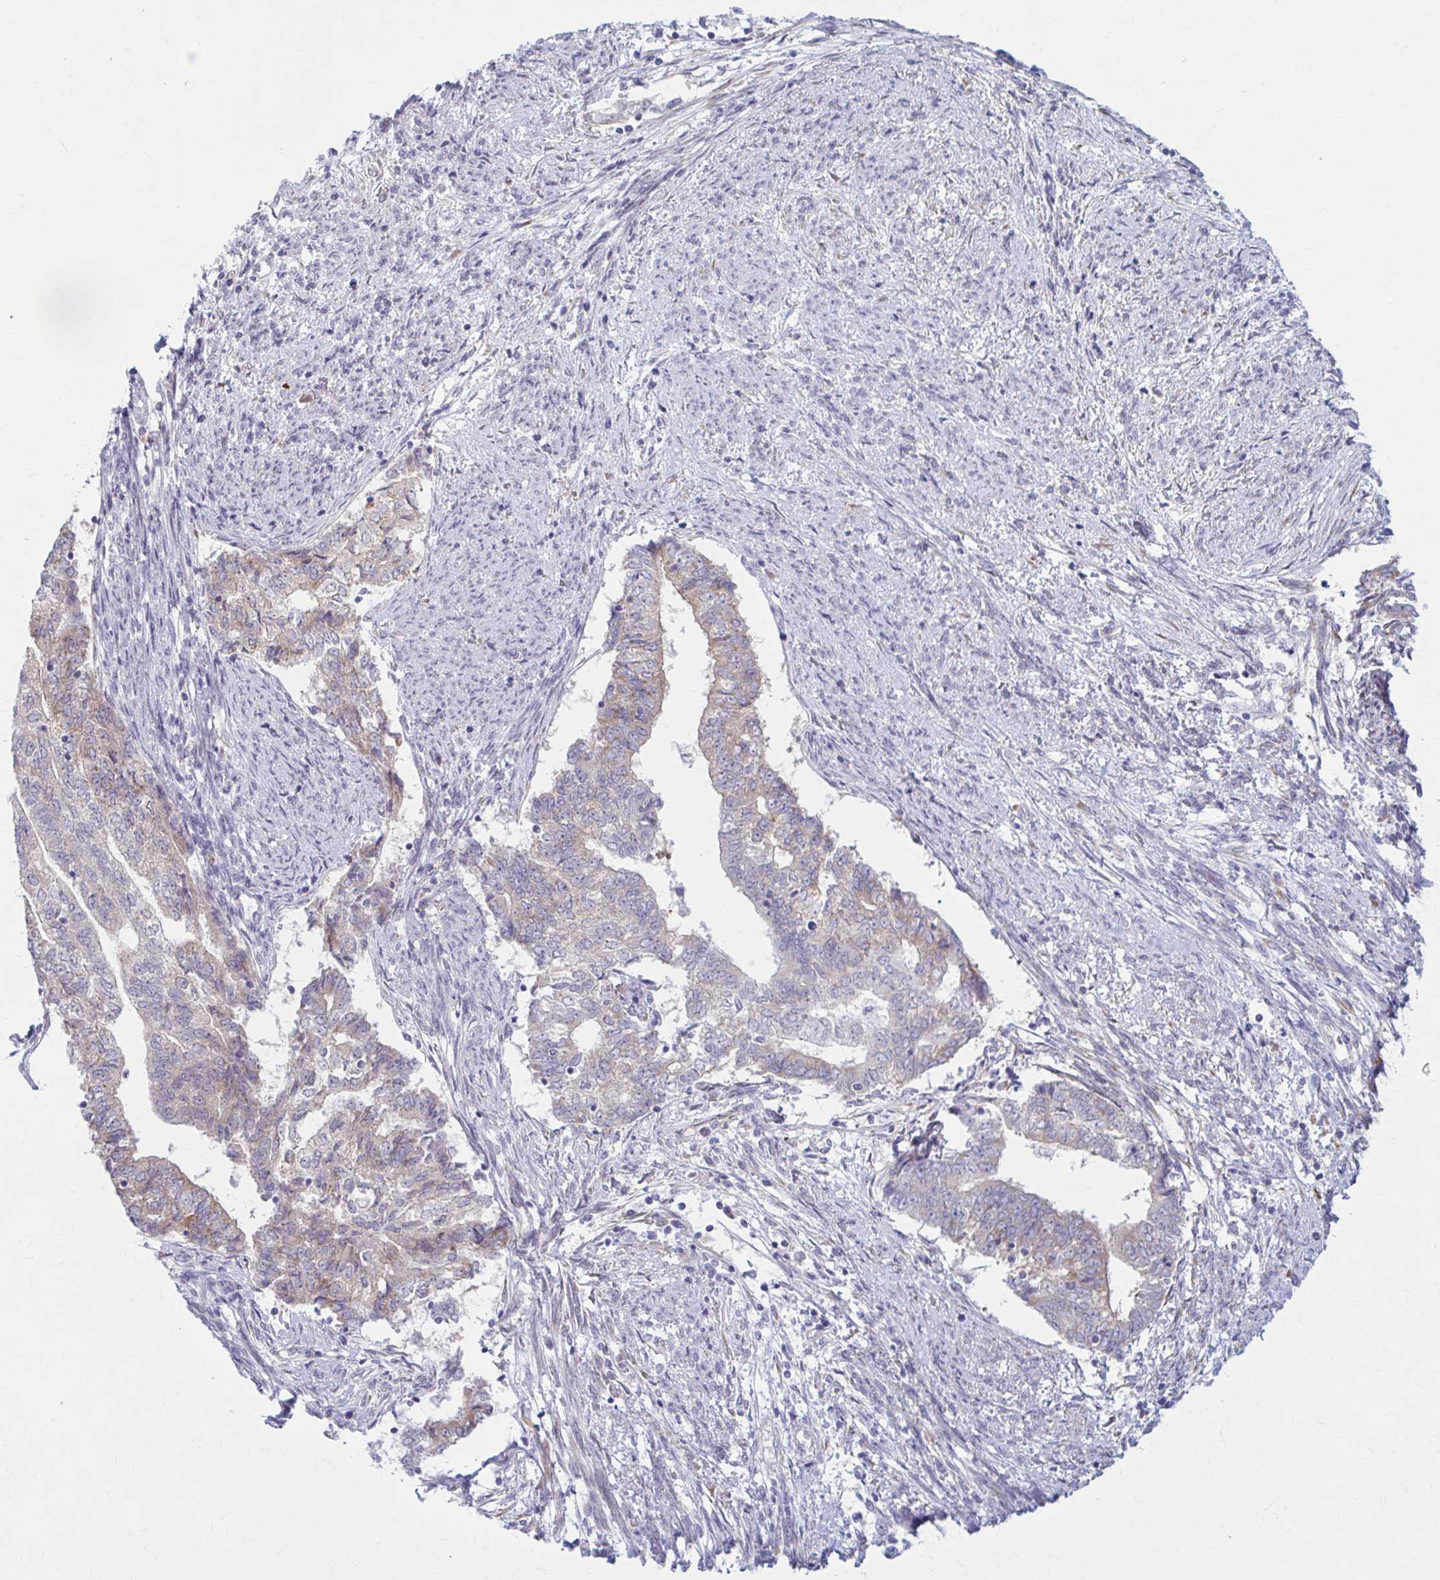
{"staining": {"intensity": "weak", "quantity": "25%-75%", "location": "cytoplasmic/membranous"}, "tissue": "endometrial cancer", "cell_type": "Tumor cells", "image_type": "cancer", "snomed": [{"axis": "morphology", "description": "Adenocarcinoma, NOS"}, {"axis": "topography", "description": "Endometrium"}], "caption": "Immunohistochemical staining of adenocarcinoma (endometrial) reveals weak cytoplasmic/membranous protein staining in approximately 25%-75% of tumor cells. (brown staining indicates protein expression, while blue staining denotes nuclei).", "gene": "PRKRA", "patient": {"sex": "female", "age": 65}}